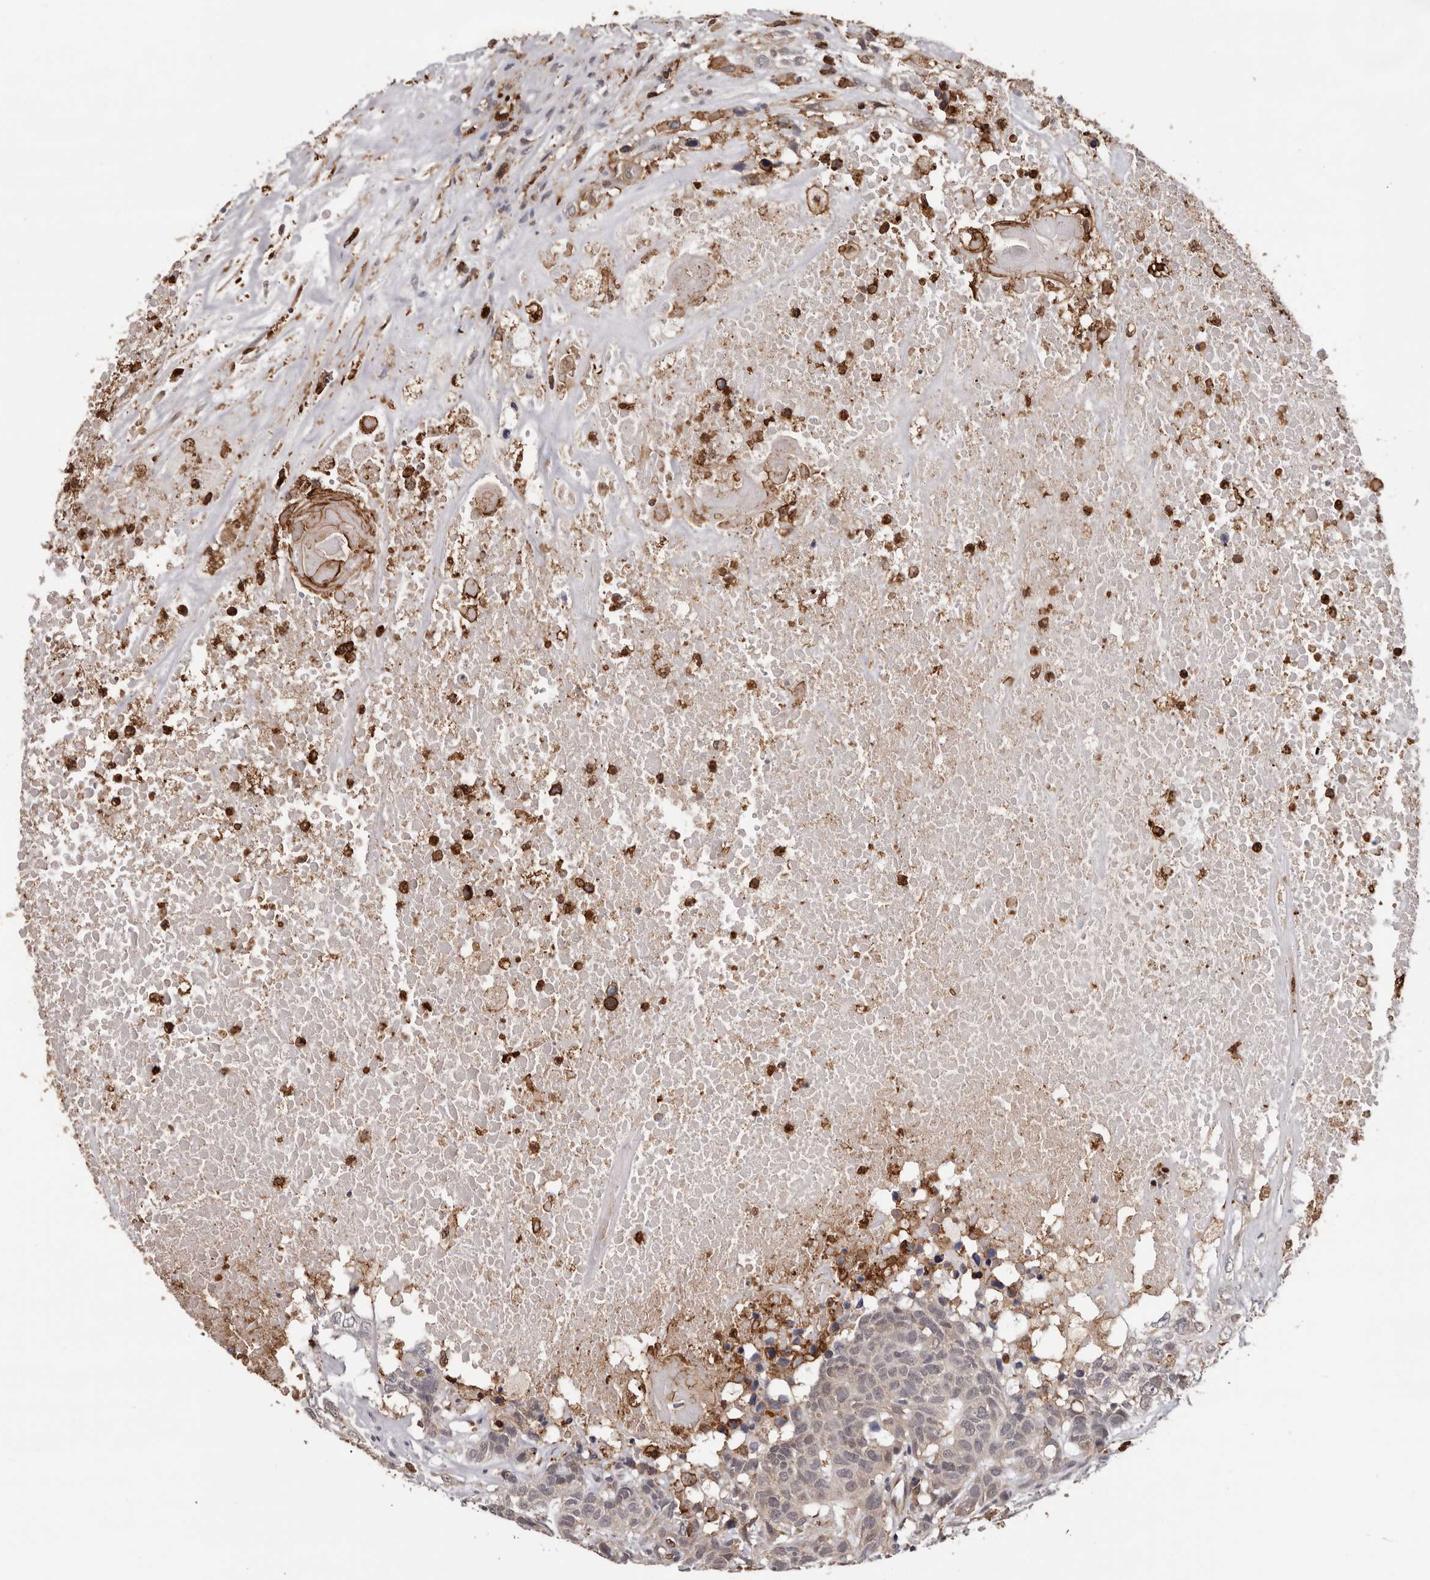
{"staining": {"intensity": "negative", "quantity": "none", "location": "none"}, "tissue": "head and neck cancer", "cell_type": "Tumor cells", "image_type": "cancer", "snomed": [{"axis": "morphology", "description": "Squamous cell carcinoma, NOS"}, {"axis": "topography", "description": "Head-Neck"}], "caption": "There is no significant staining in tumor cells of head and neck cancer.", "gene": "PRR12", "patient": {"sex": "male", "age": 66}}